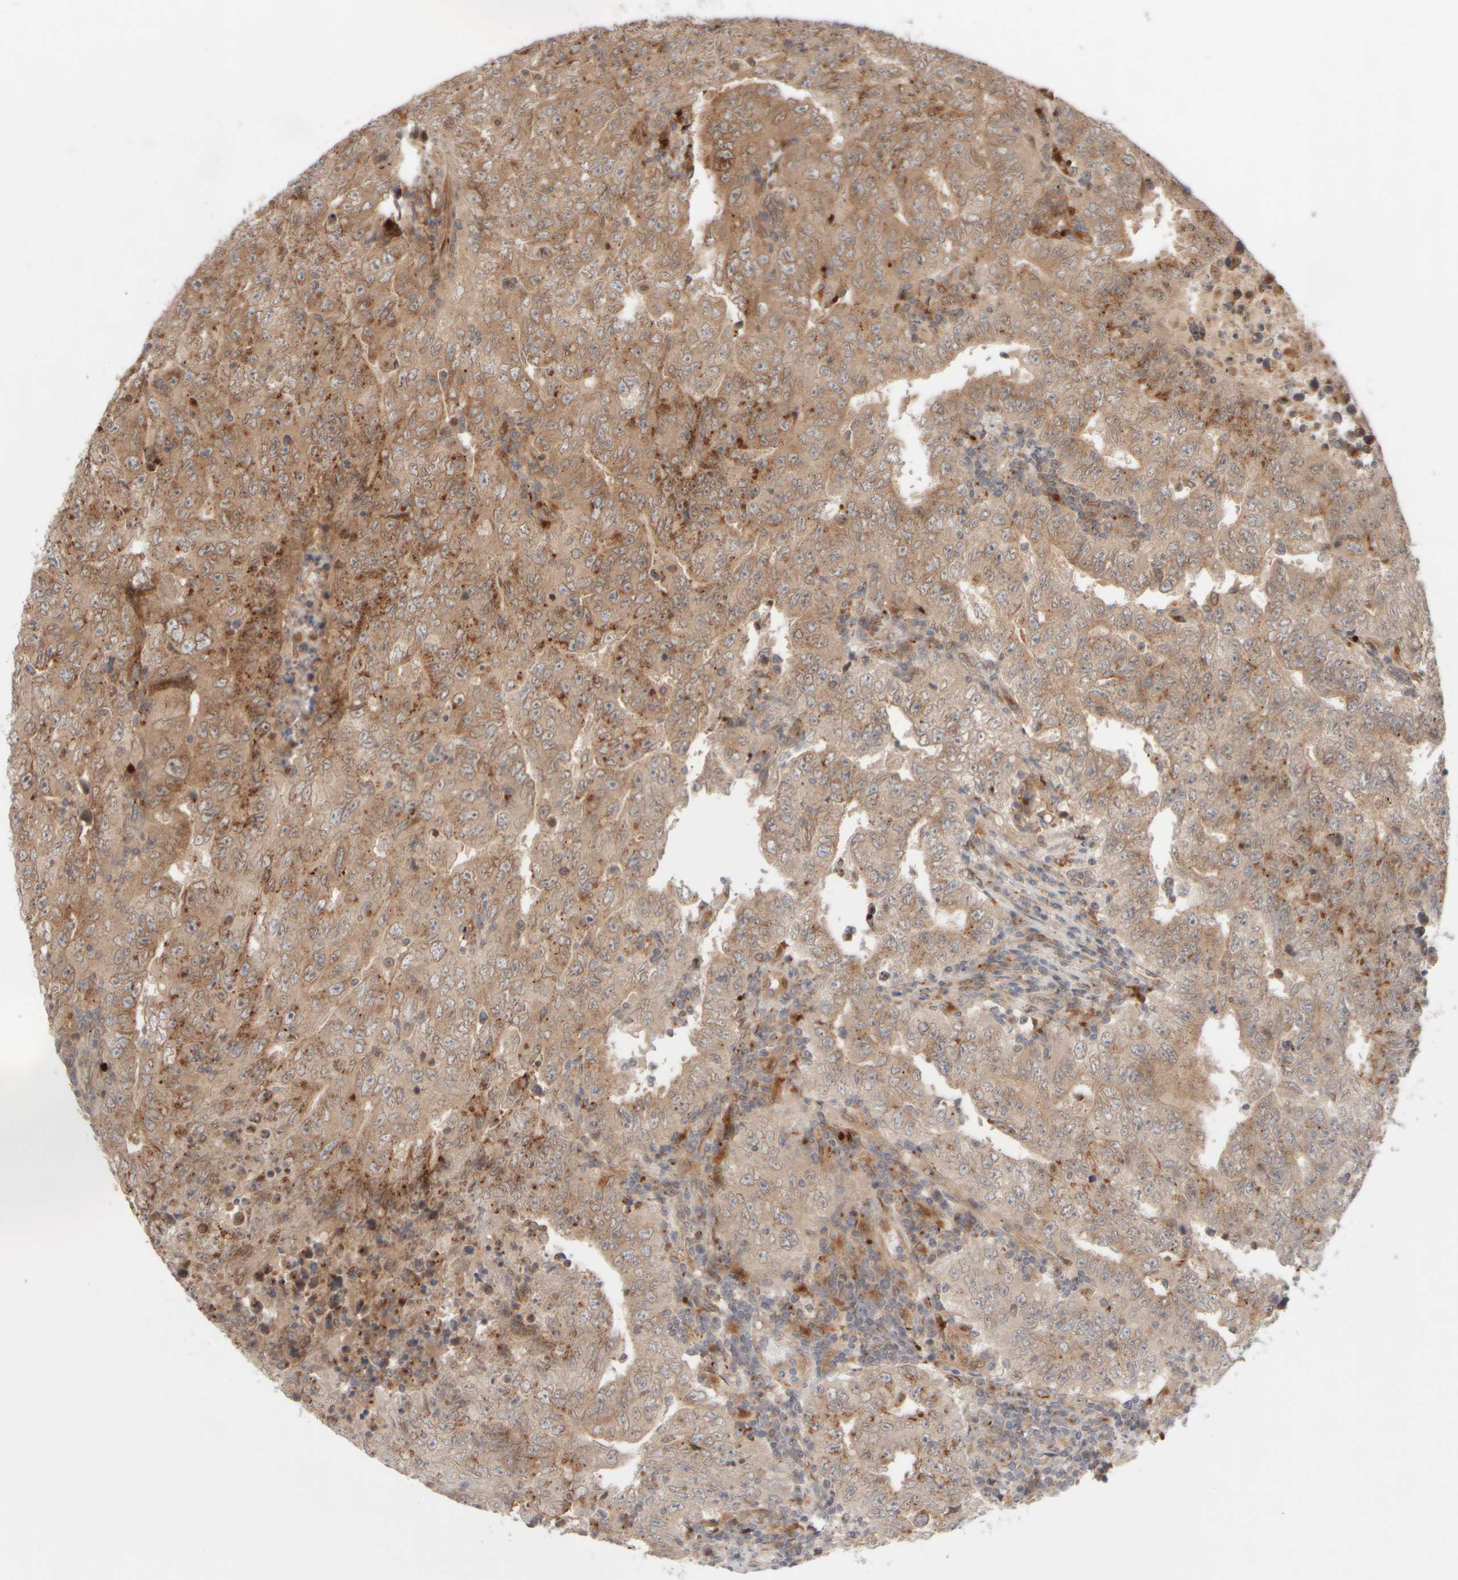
{"staining": {"intensity": "moderate", "quantity": ">75%", "location": "cytoplasmic/membranous"}, "tissue": "testis cancer", "cell_type": "Tumor cells", "image_type": "cancer", "snomed": [{"axis": "morphology", "description": "Carcinoma, Embryonal, NOS"}, {"axis": "topography", "description": "Testis"}], "caption": "Testis cancer tissue shows moderate cytoplasmic/membranous positivity in about >75% of tumor cells, visualized by immunohistochemistry. The staining is performed using DAB brown chromogen to label protein expression. The nuclei are counter-stained blue using hematoxylin.", "gene": "GCN1", "patient": {"sex": "male", "age": 26}}